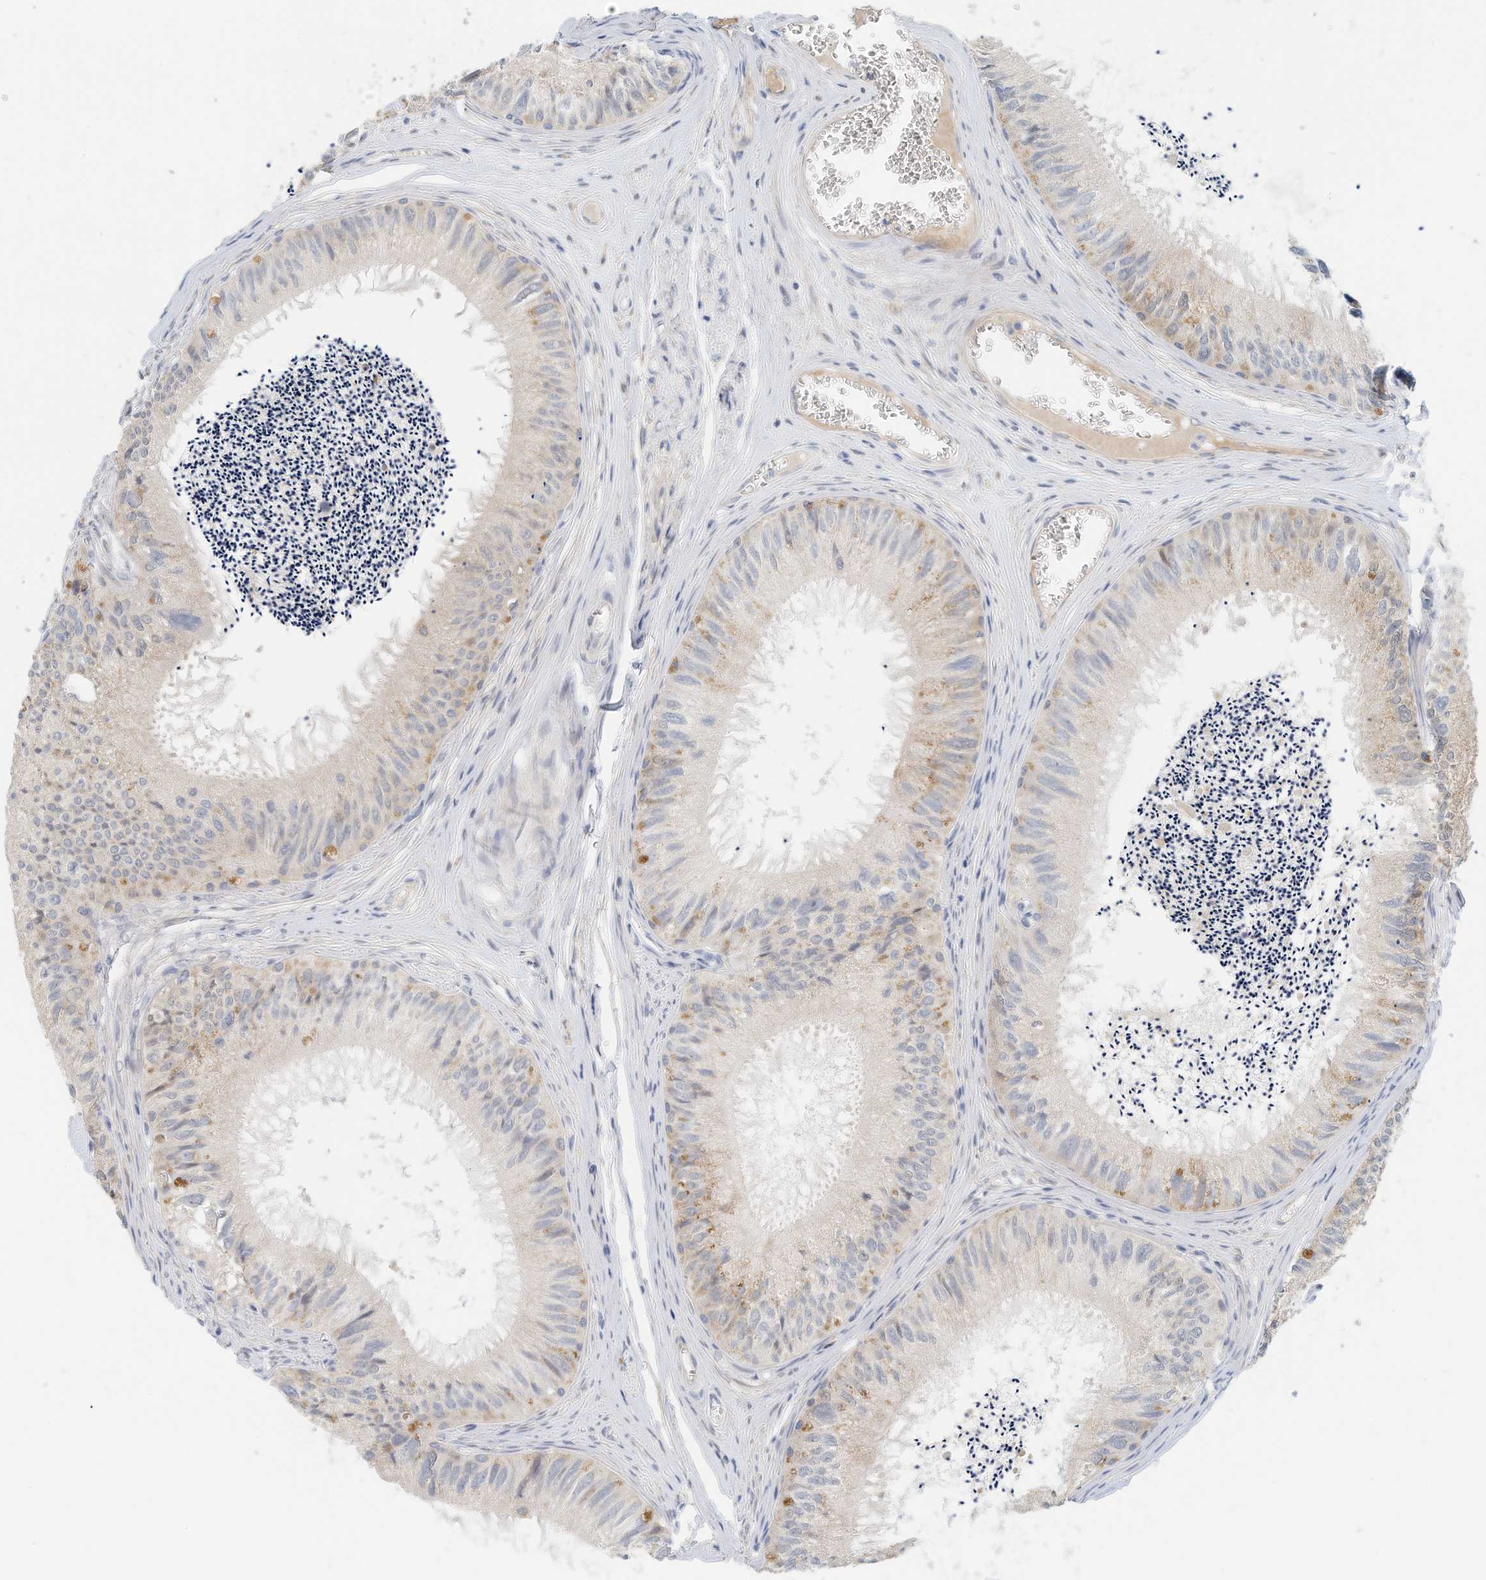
{"staining": {"intensity": "negative", "quantity": "none", "location": "none"}, "tissue": "epididymis", "cell_type": "Glandular cells", "image_type": "normal", "snomed": [{"axis": "morphology", "description": "Normal tissue, NOS"}, {"axis": "topography", "description": "Epididymis"}], "caption": "DAB immunohistochemical staining of unremarkable epididymis reveals no significant staining in glandular cells. (DAB IHC visualized using brightfield microscopy, high magnification).", "gene": "ARHGAP28", "patient": {"sex": "male", "age": 79}}